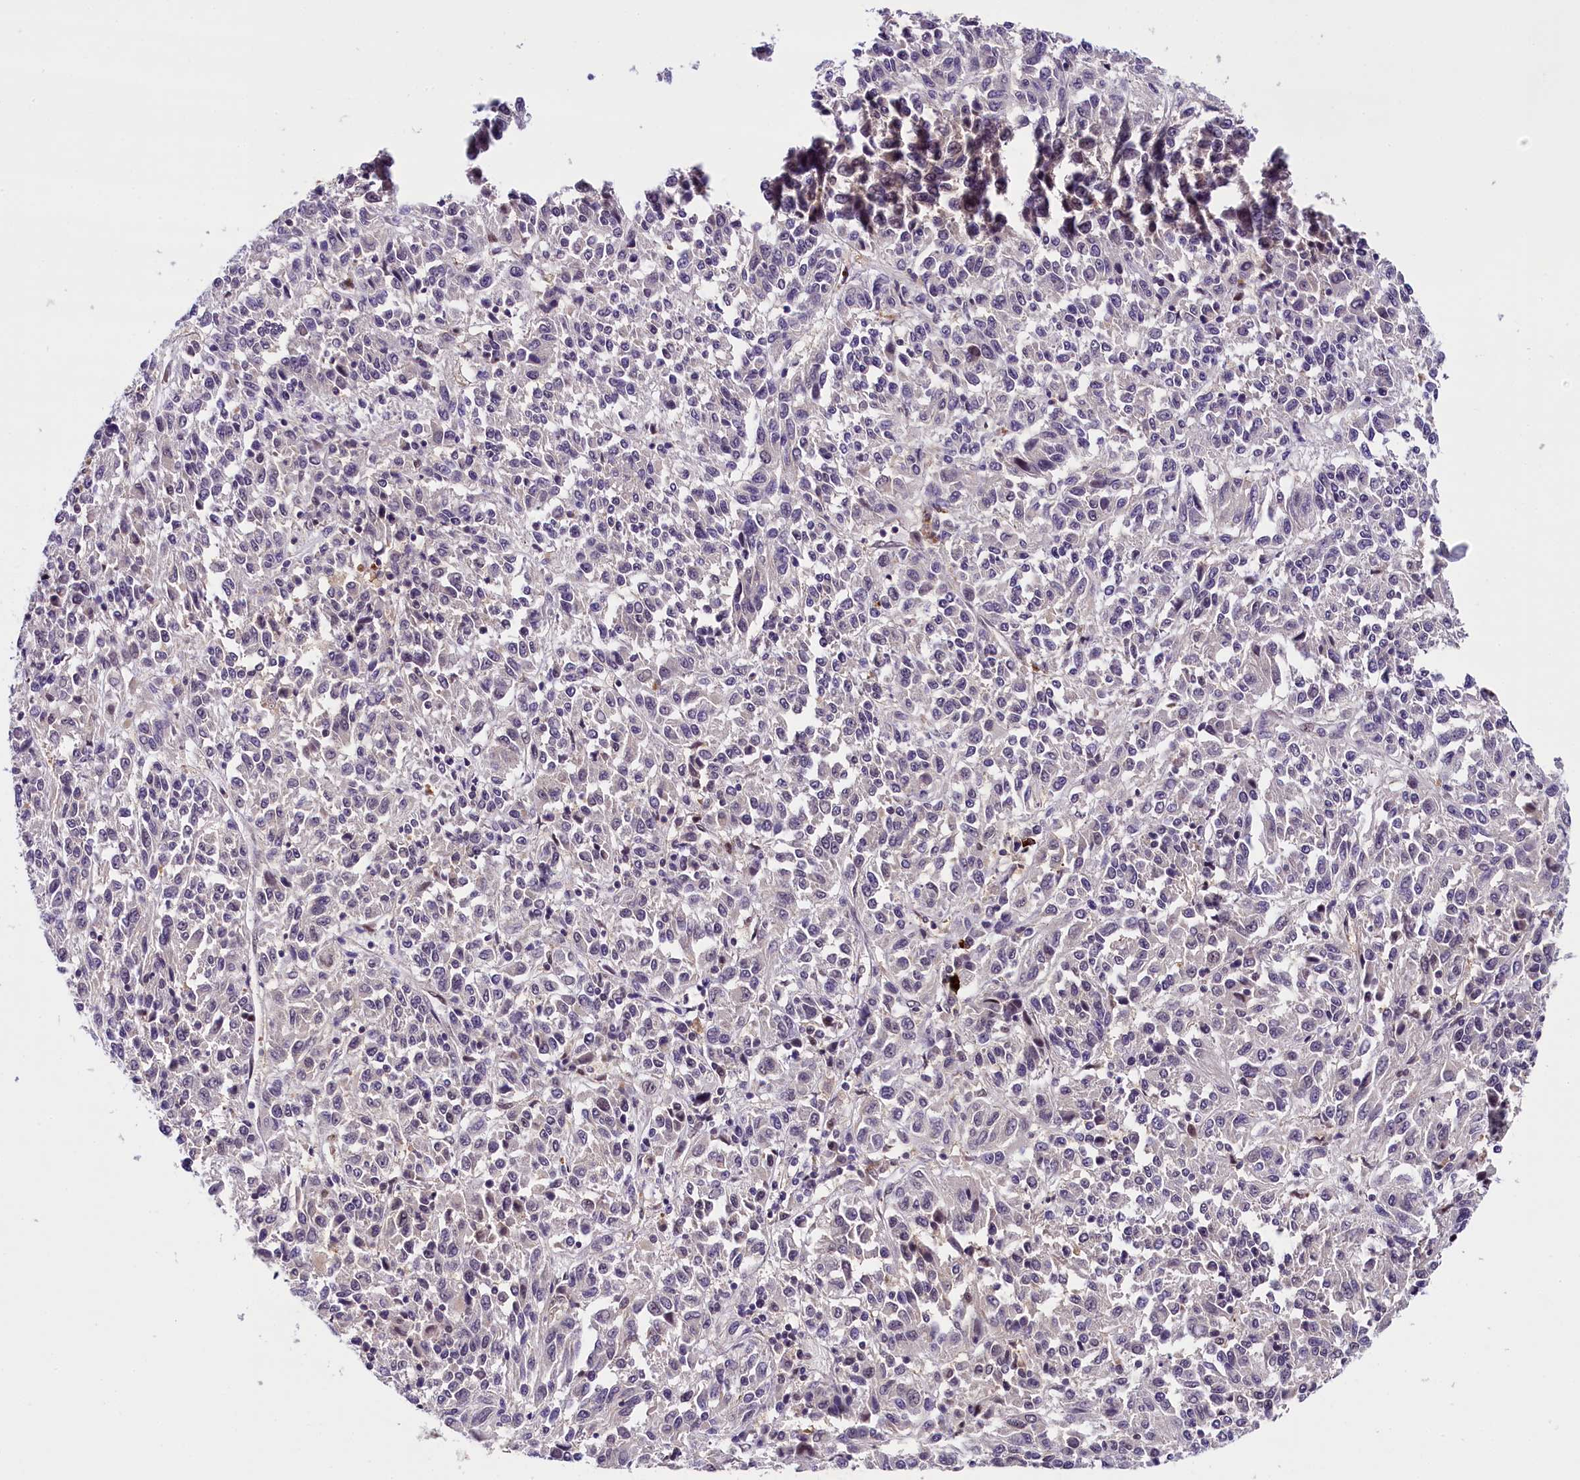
{"staining": {"intensity": "negative", "quantity": "none", "location": "none"}, "tissue": "melanoma", "cell_type": "Tumor cells", "image_type": "cancer", "snomed": [{"axis": "morphology", "description": "Malignant melanoma, Metastatic site"}, {"axis": "topography", "description": "Lung"}], "caption": "This is a image of immunohistochemistry staining of malignant melanoma (metastatic site), which shows no expression in tumor cells. (DAB (3,3'-diaminobenzidine) immunohistochemistry (IHC) with hematoxylin counter stain).", "gene": "IQCN", "patient": {"sex": "male", "age": 64}}